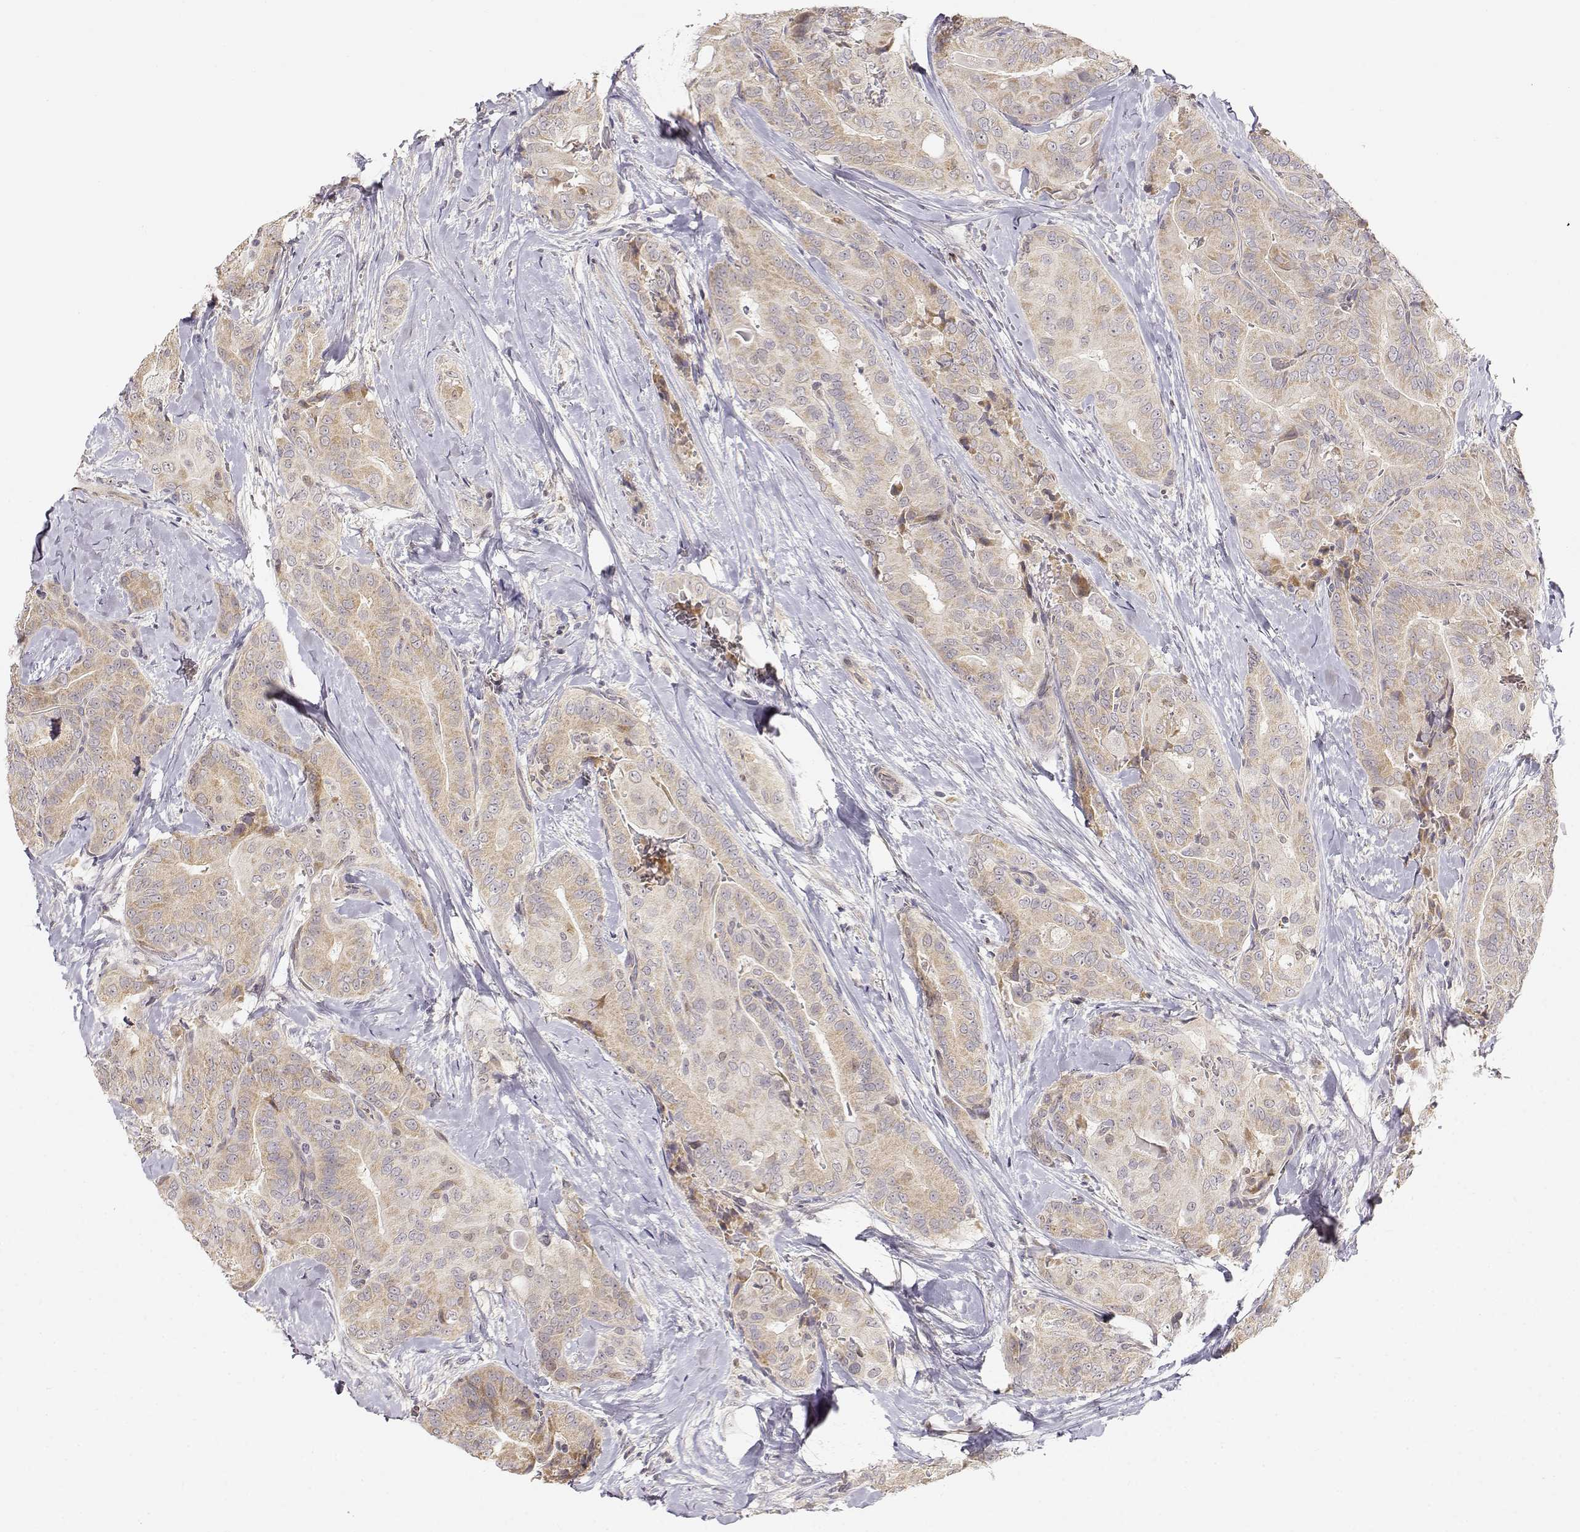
{"staining": {"intensity": "weak", "quantity": ">75%", "location": "cytoplasmic/membranous"}, "tissue": "thyroid cancer", "cell_type": "Tumor cells", "image_type": "cancer", "snomed": [{"axis": "morphology", "description": "Papillary adenocarcinoma, NOS"}, {"axis": "topography", "description": "Thyroid gland"}], "caption": "A low amount of weak cytoplasmic/membranous expression is seen in approximately >75% of tumor cells in papillary adenocarcinoma (thyroid) tissue.", "gene": "EAF2", "patient": {"sex": "male", "age": 61}}